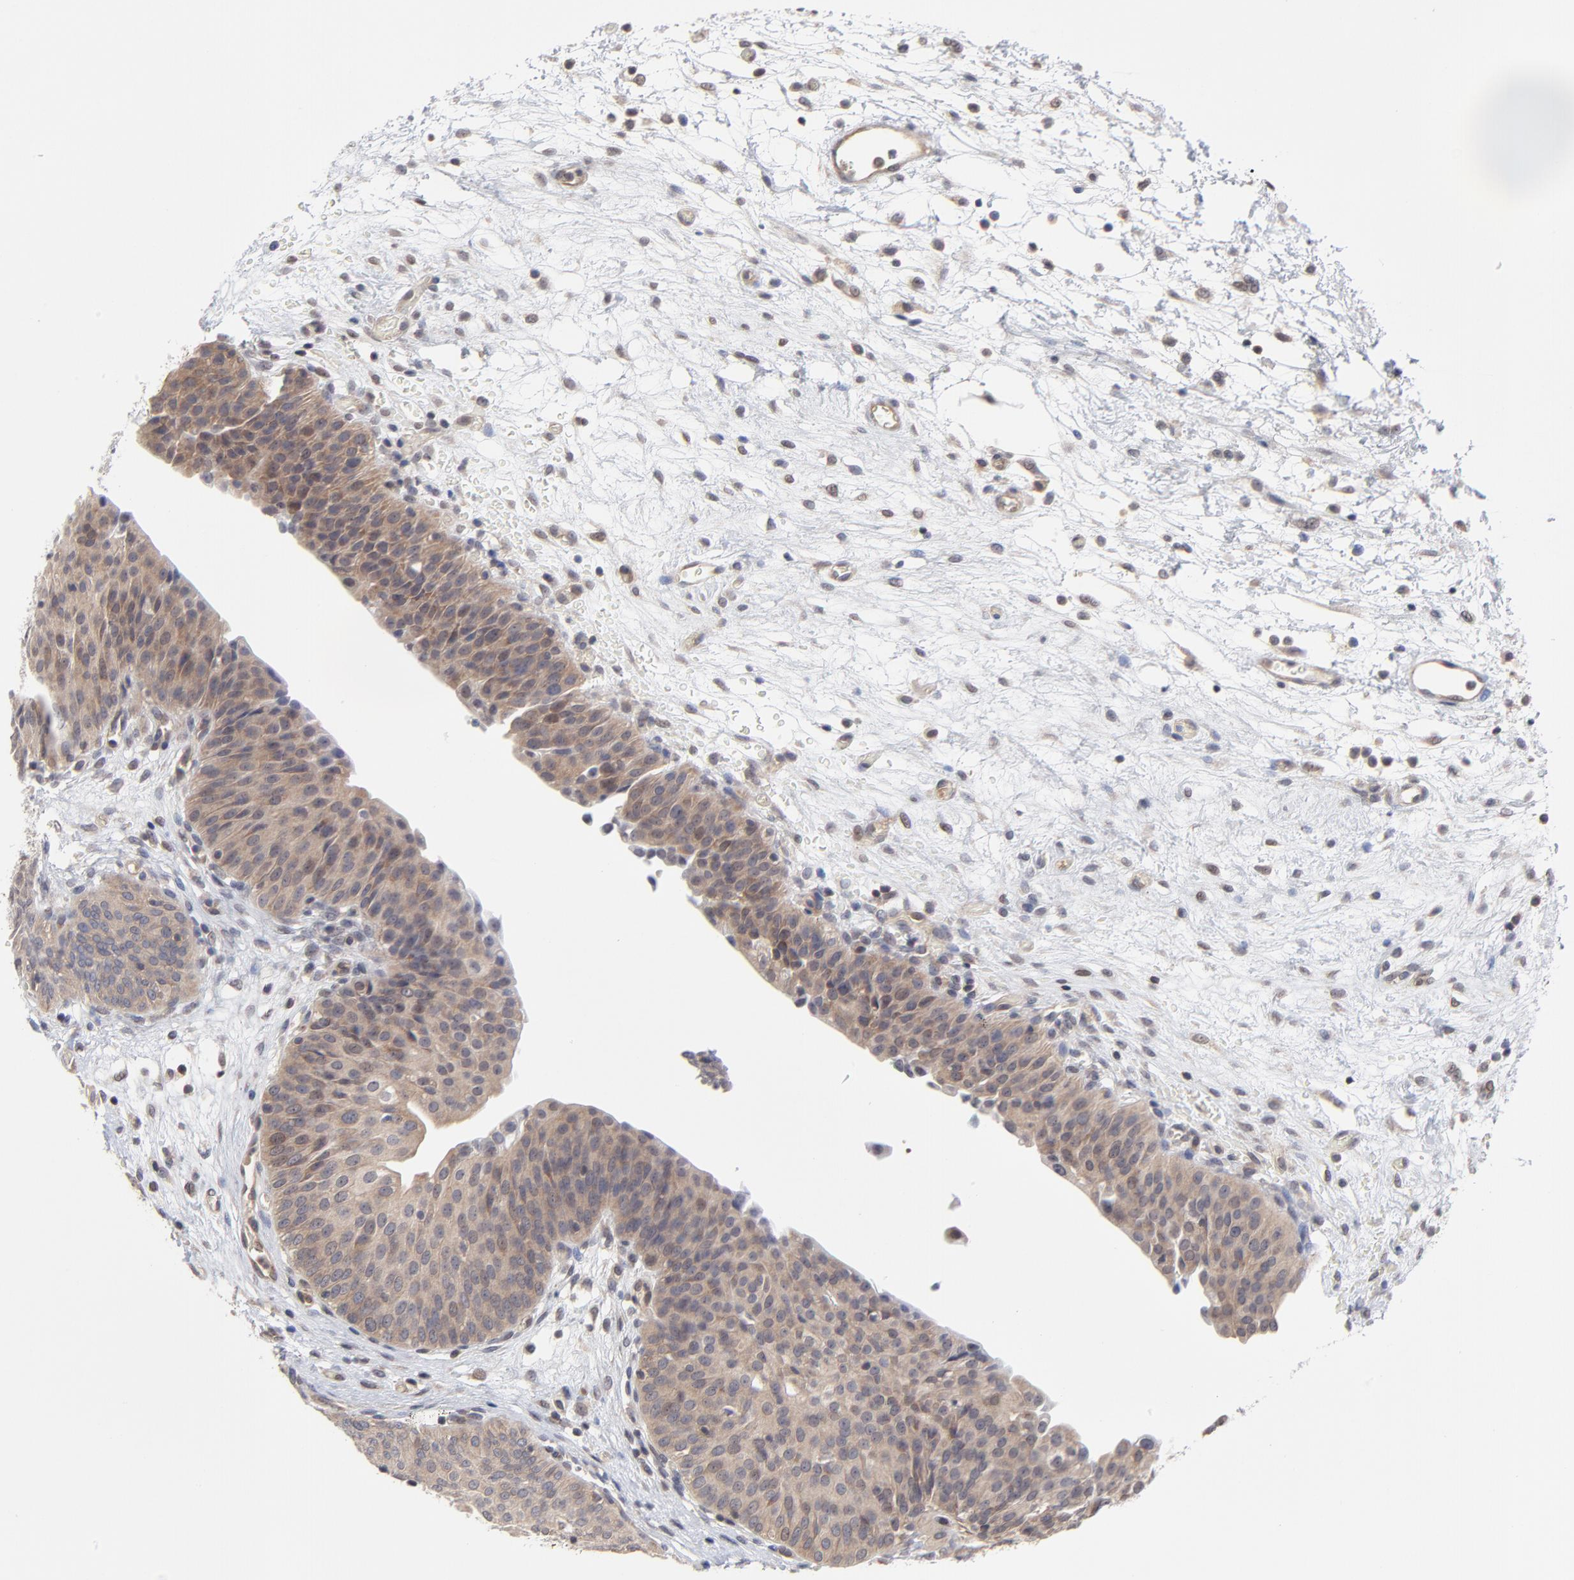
{"staining": {"intensity": "moderate", "quantity": ">75%", "location": "cytoplasmic/membranous"}, "tissue": "urinary bladder", "cell_type": "Urothelial cells", "image_type": "normal", "snomed": [{"axis": "morphology", "description": "Normal tissue, NOS"}, {"axis": "topography", "description": "Smooth muscle"}, {"axis": "topography", "description": "Urinary bladder"}], "caption": "Immunohistochemical staining of normal human urinary bladder reveals moderate cytoplasmic/membranous protein staining in about >75% of urothelial cells.", "gene": "ZNF157", "patient": {"sex": "male", "age": 35}}